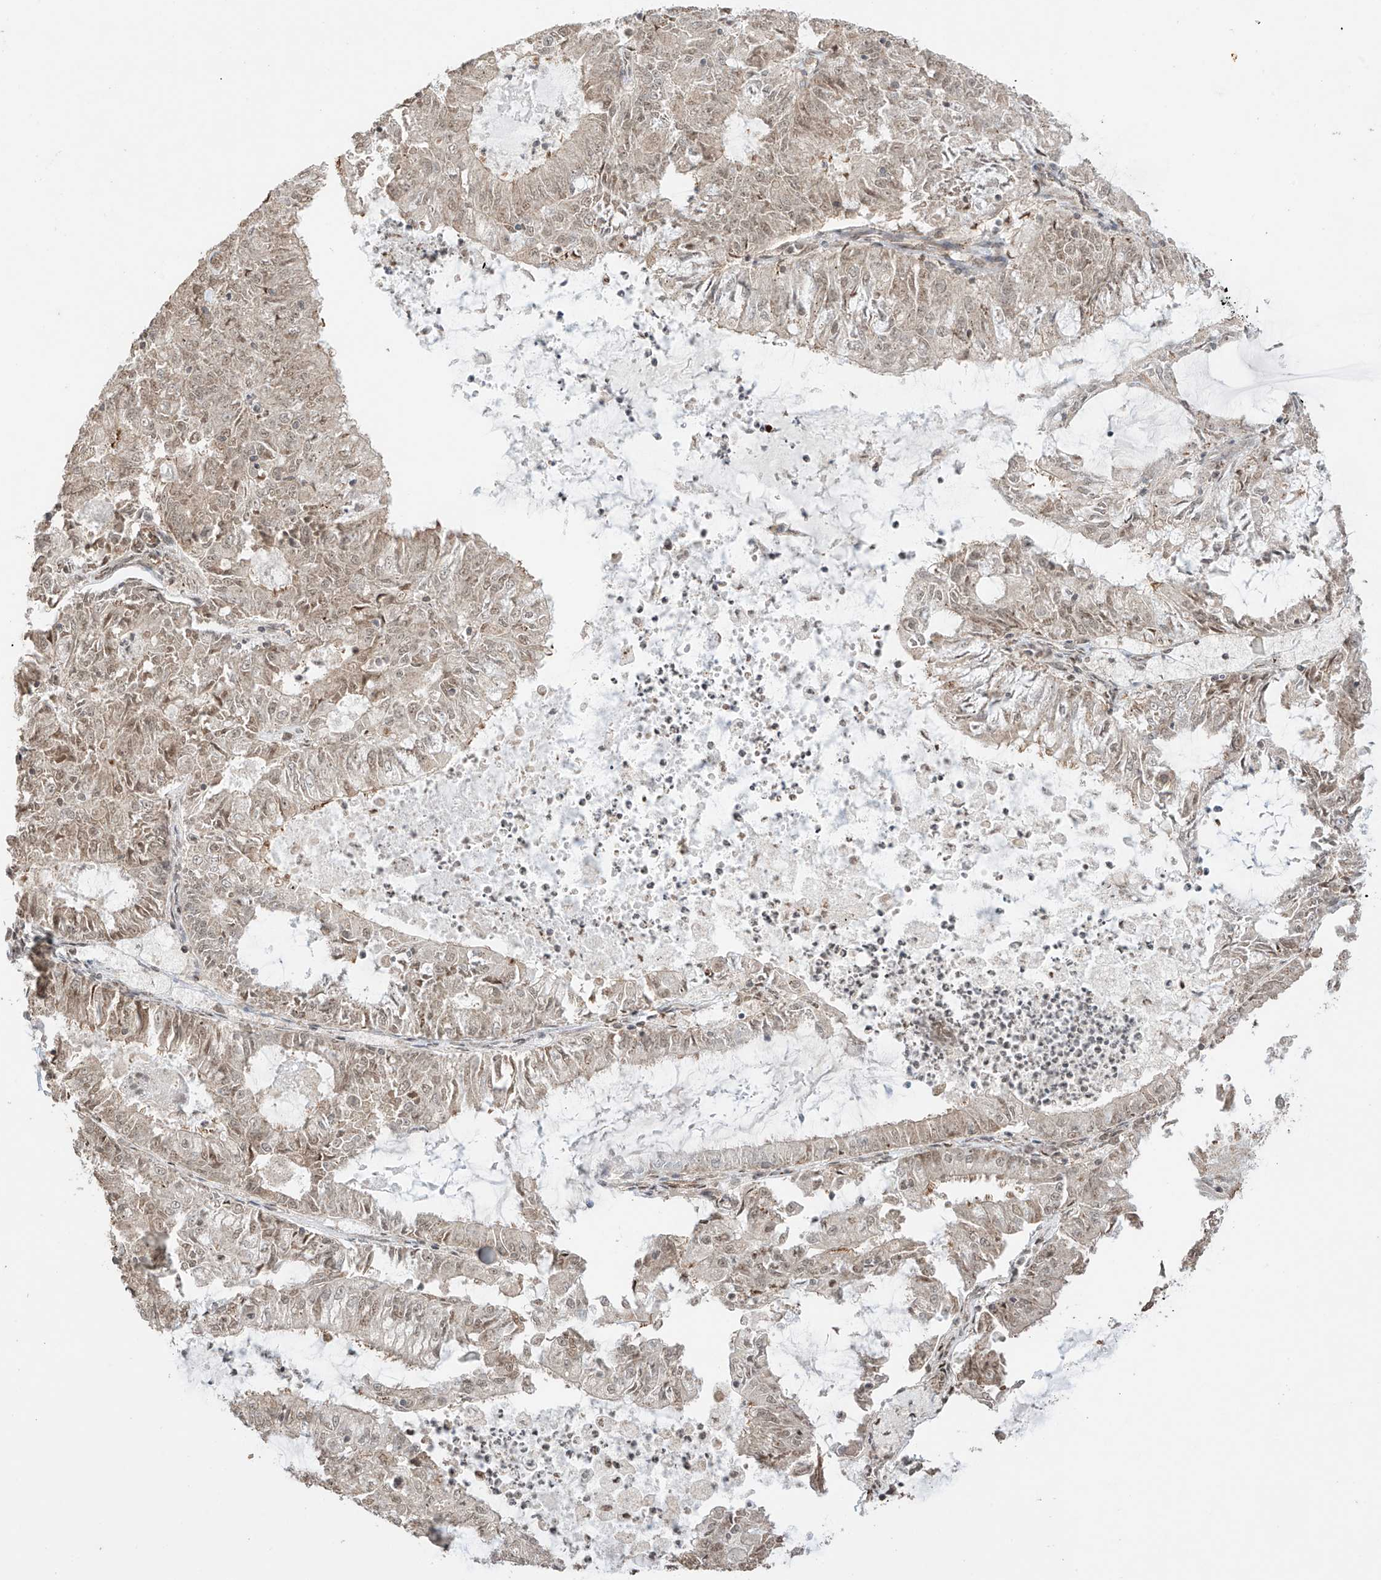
{"staining": {"intensity": "weak", "quantity": ">75%", "location": "cytoplasmic/membranous,nuclear"}, "tissue": "endometrial cancer", "cell_type": "Tumor cells", "image_type": "cancer", "snomed": [{"axis": "morphology", "description": "Adenocarcinoma, NOS"}, {"axis": "topography", "description": "Endometrium"}], "caption": "A low amount of weak cytoplasmic/membranous and nuclear positivity is identified in approximately >75% of tumor cells in endometrial adenocarcinoma tissue.", "gene": "TTLL5", "patient": {"sex": "female", "age": 57}}